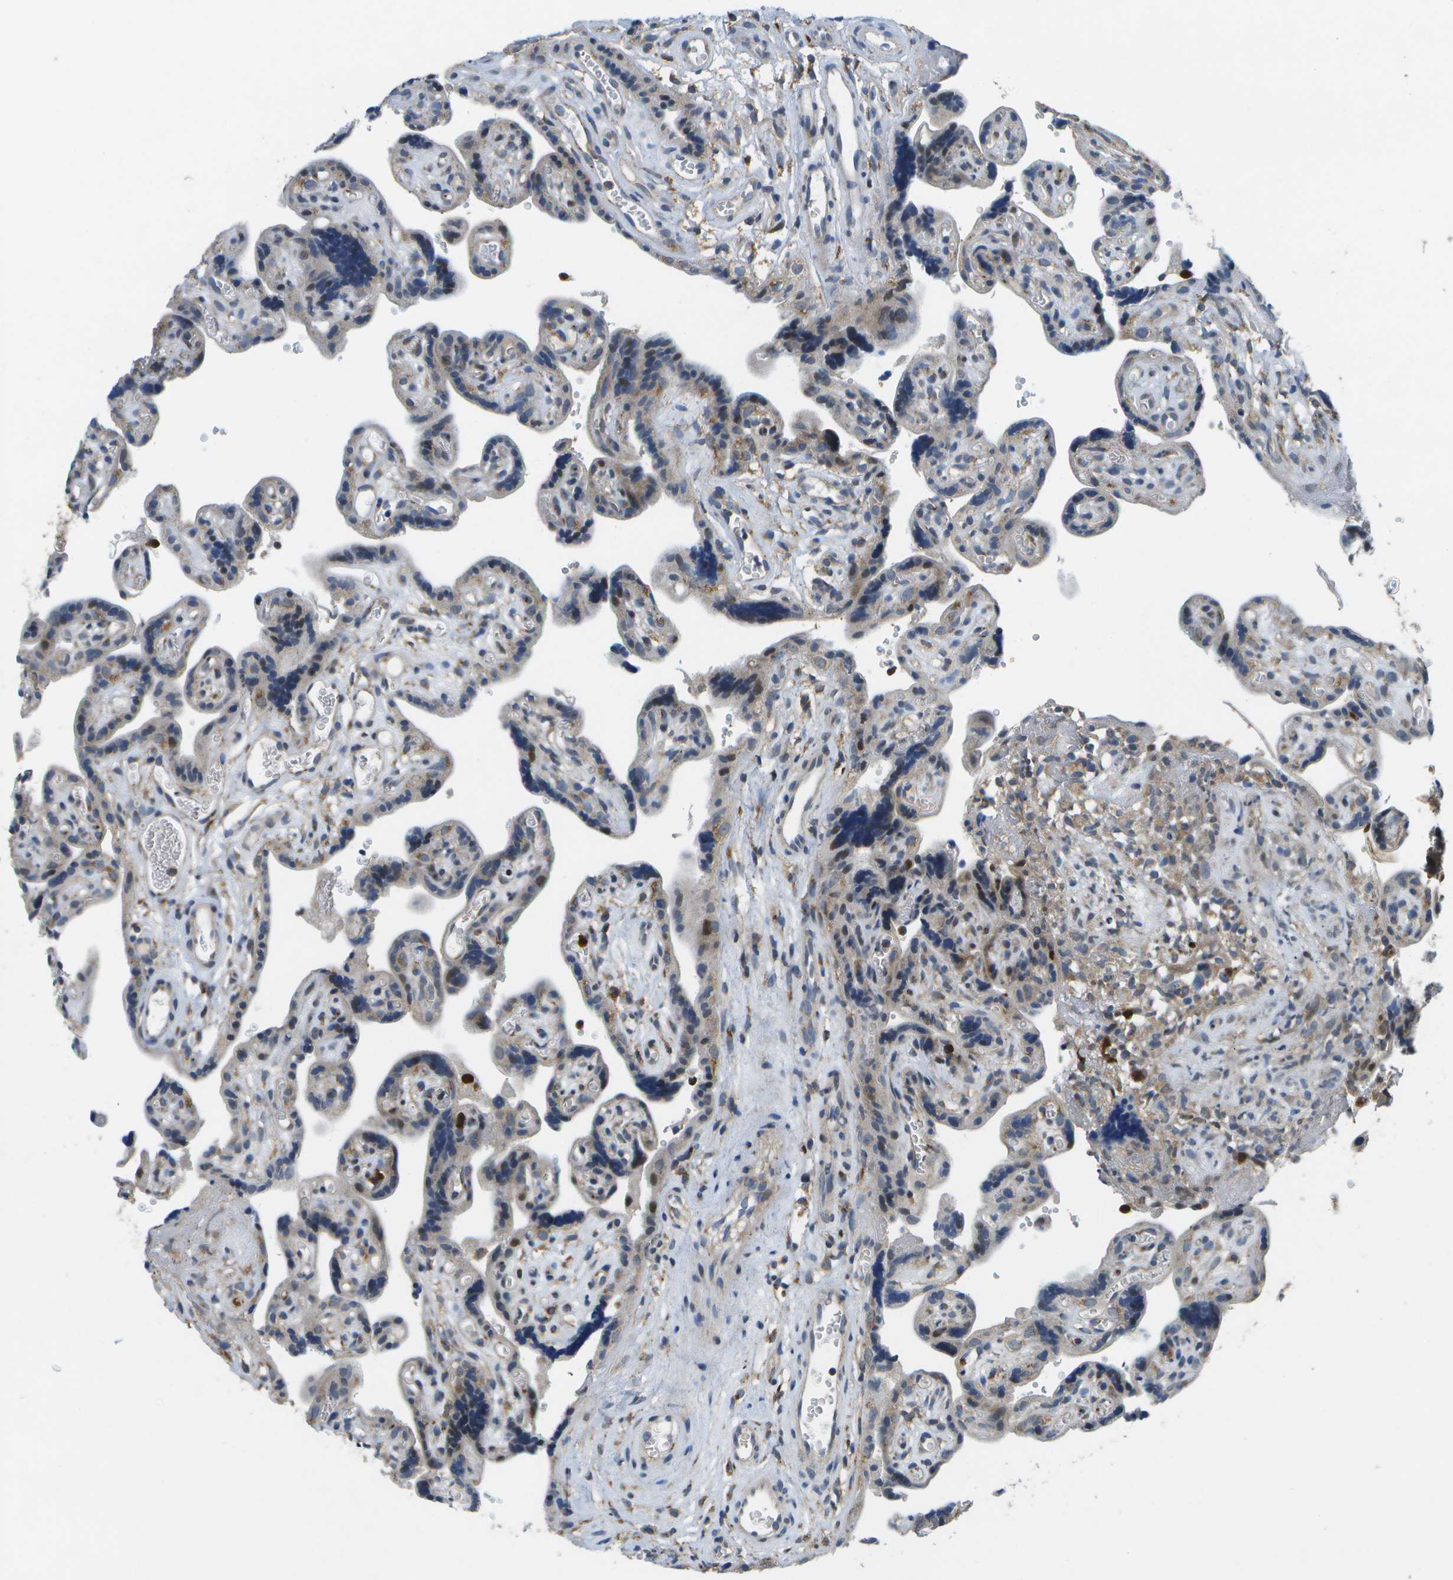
{"staining": {"intensity": "moderate", "quantity": ">75%", "location": "cytoplasmic/membranous"}, "tissue": "placenta", "cell_type": "Decidual cells", "image_type": "normal", "snomed": [{"axis": "morphology", "description": "Normal tissue, NOS"}, {"axis": "topography", "description": "Placenta"}], "caption": "A high-resolution photomicrograph shows IHC staining of benign placenta, which reveals moderate cytoplasmic/membranous positivity in approximately >75% of decidual cells. (DAB = brown stain, brightfield microscopy at high magnification).", "gene": "GALNT15", "patient": {"sex": "female", "age": 30}}